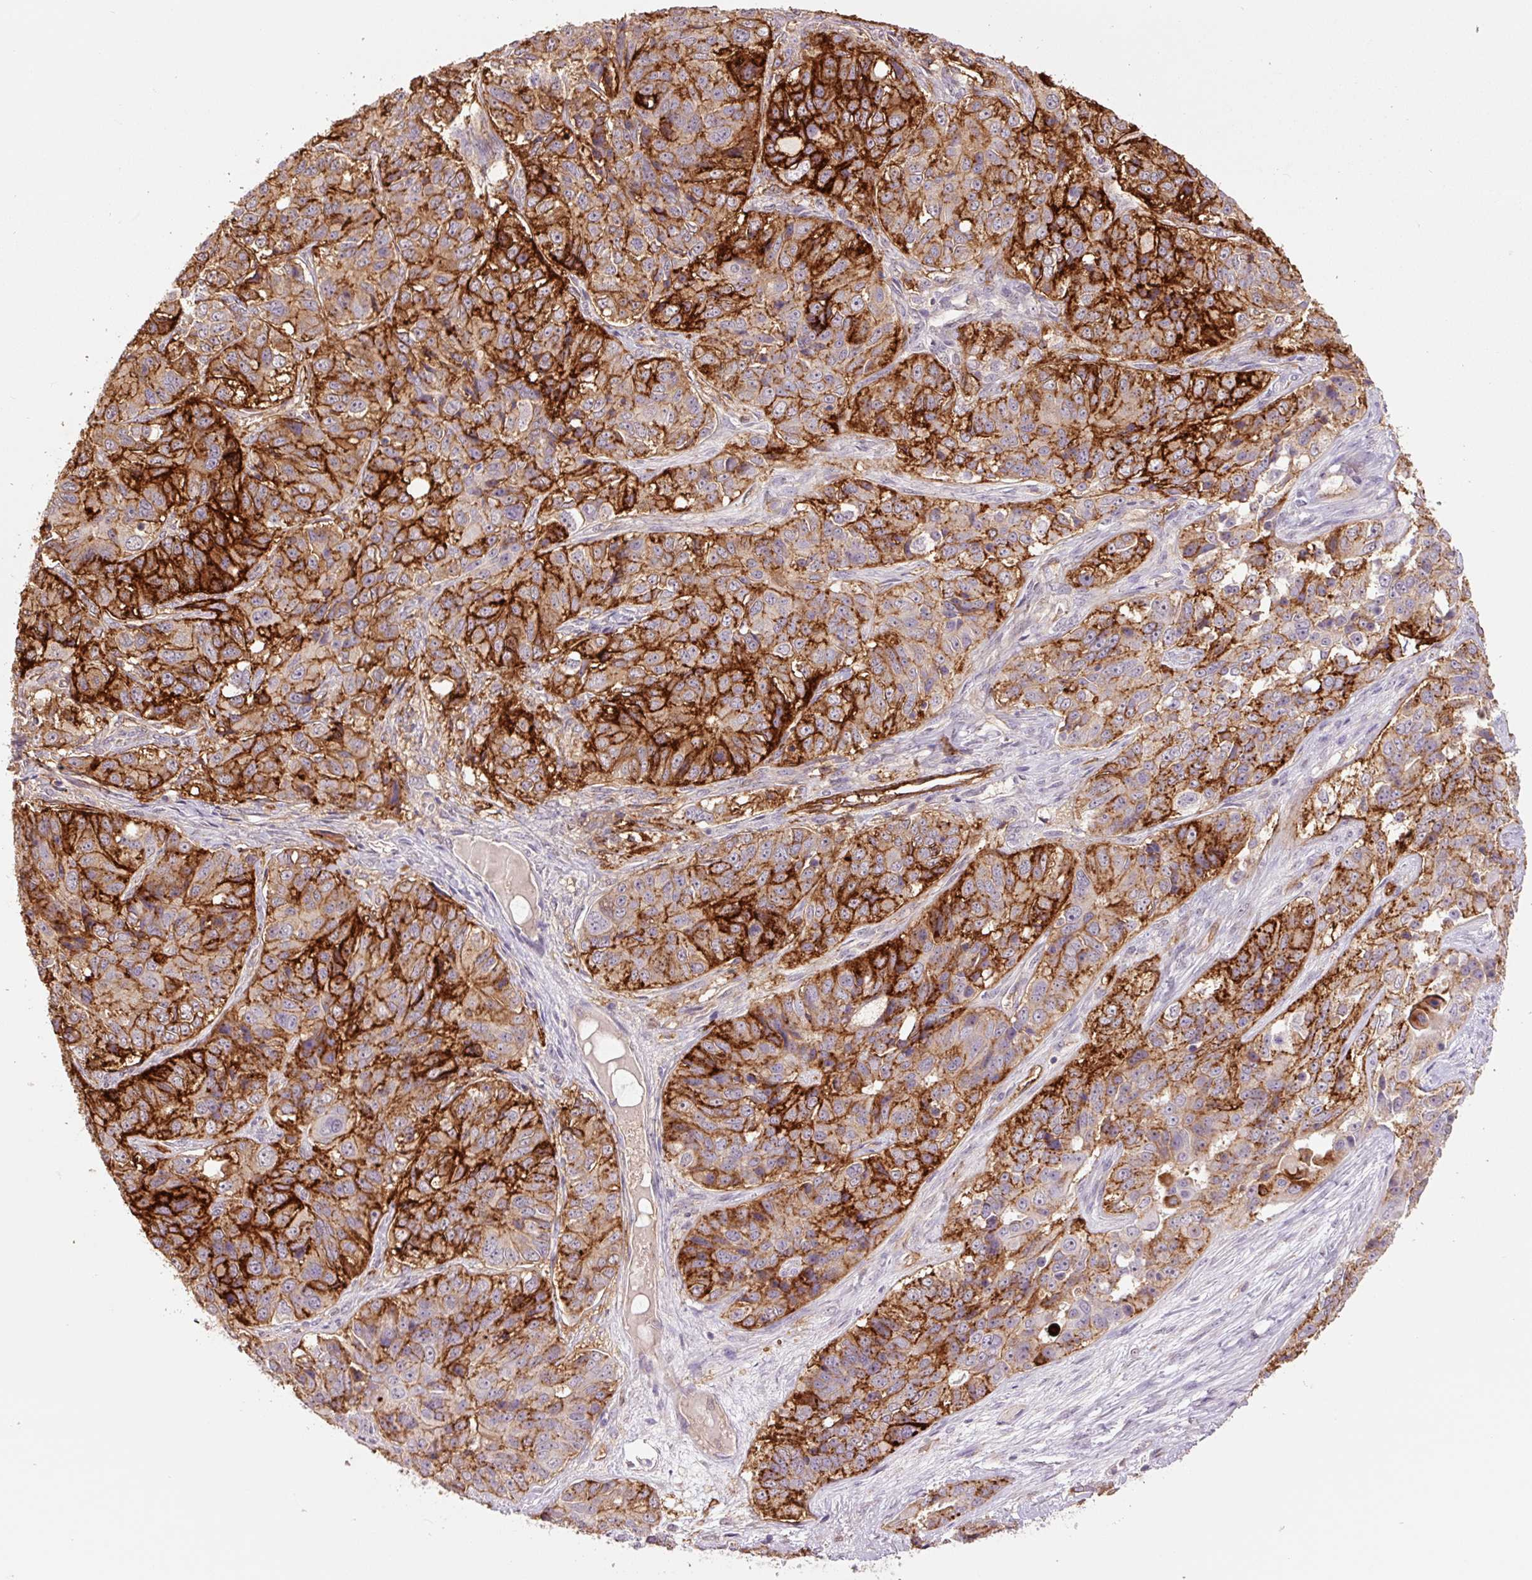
{"staining": {"intensity": "strong", "quantity": ">75%", "location": "cytoplasmic/membranous"}, "tissue": "ovarian cancer", "cell_type": "Tumor cells", "image_type": "cancer", "snomed": [{"axis": "morphology", "description": "Carcinoma, endometroid"}, {"axis": "topography", "description": "Ovary"}], "caption": "Protein expression analysis of human ovarian cancer reveals strong cytoplasmic/membranous positivity in about >75% of tumor cells. (Stains: DAB in brown, nuclei in blue, Microscopy: brightfield microscopy at high magnification).", "gene": "SLC1A4", "patient": {"sex": "female", "age": 51}}